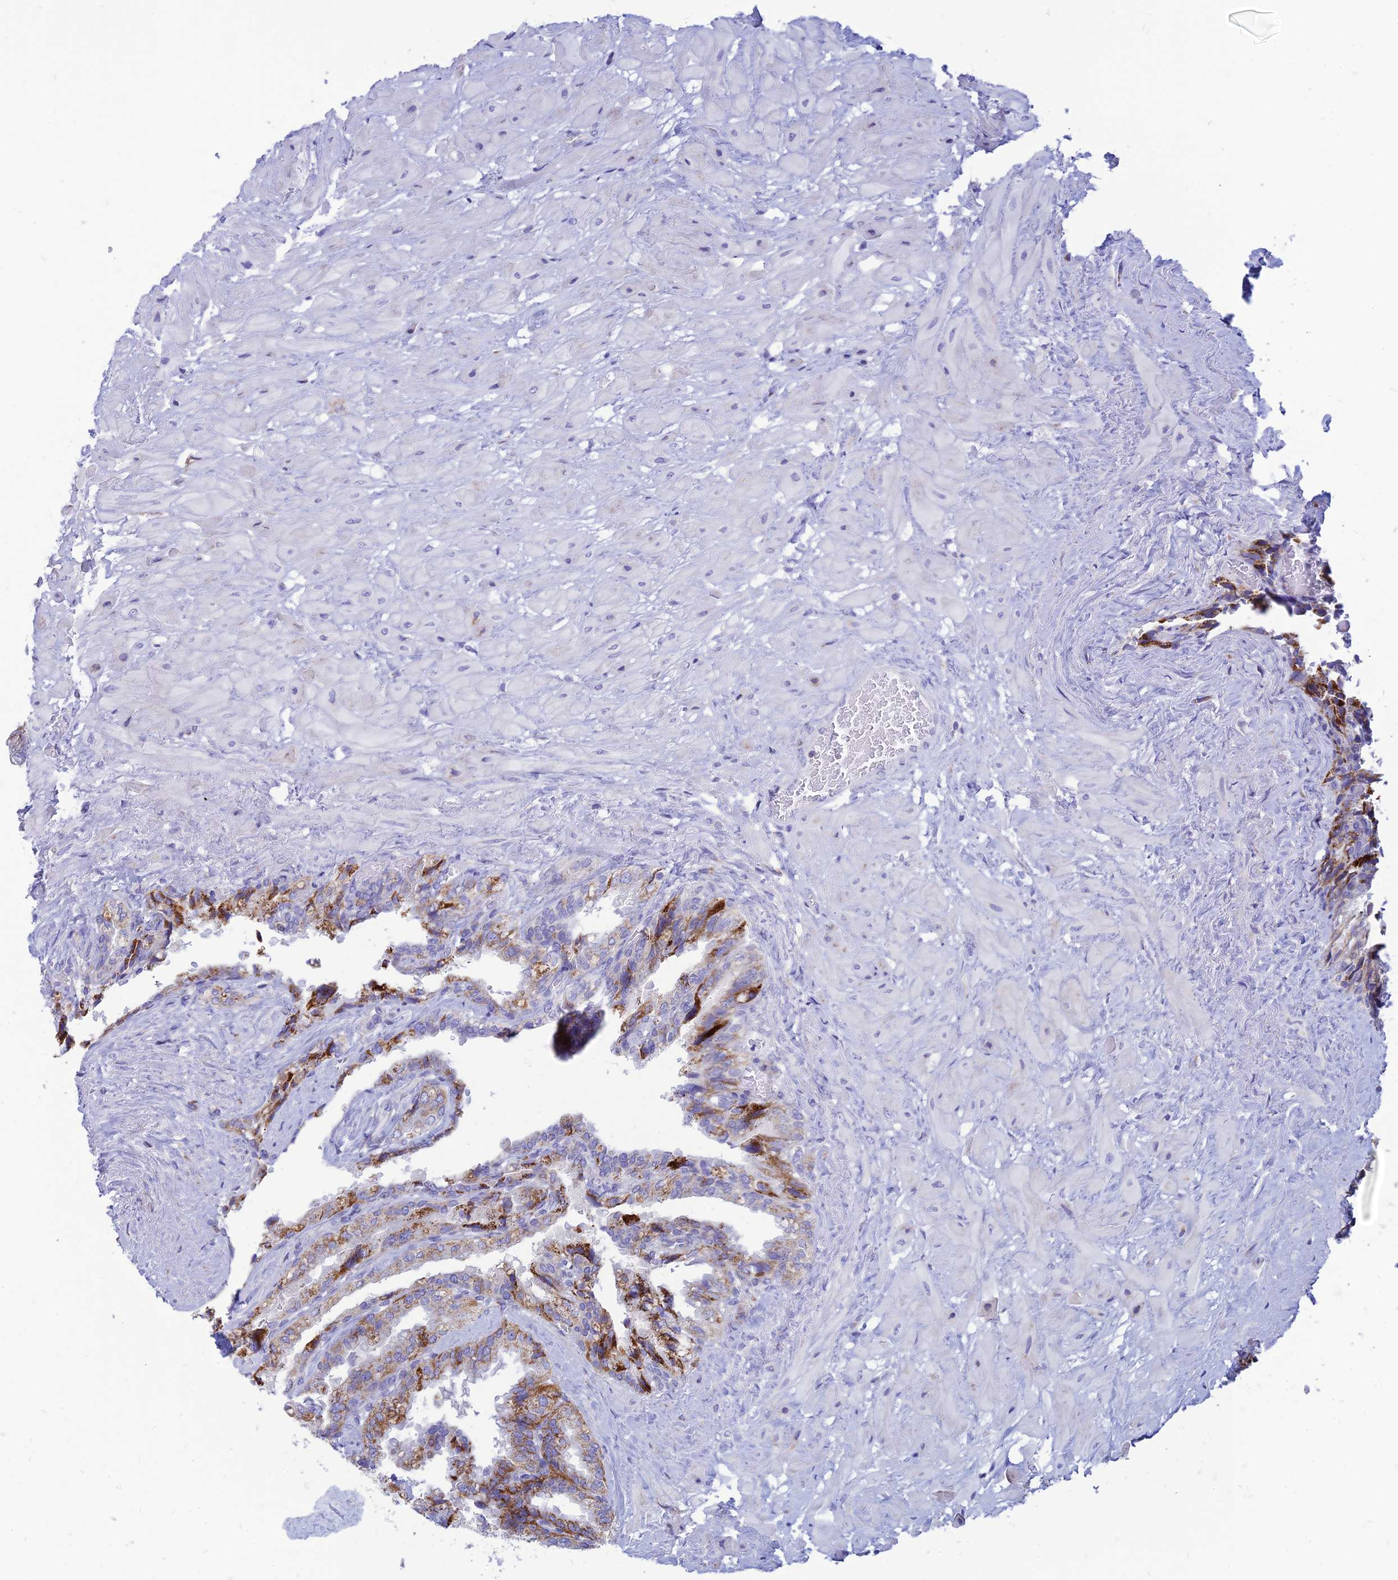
{"staining": {"intensity": "moderate", "quantity": "25%-75%", "location": "cytoplasmic/membranous"}, "tissue": "seminal vesicle", "cell_type": "Glandular cells", "image_type": "normal", "snomed": [{"axis": "morphology", "description": "Normal tissue, NOS"}, {"axis": "topography", "description": "Seminal veicle"}, {"axis": "topography", "description": "Peripheral nerve tissue"}], "caption": "Unremarkable seminal vesicle was stained to show a protein in brown. There is medium levels of moderate cytoplasmic/membranous staining in about 25%-75% of glandular cells.", "gene": "PACC1", "patient": {"sex": "male", "age": 60}}